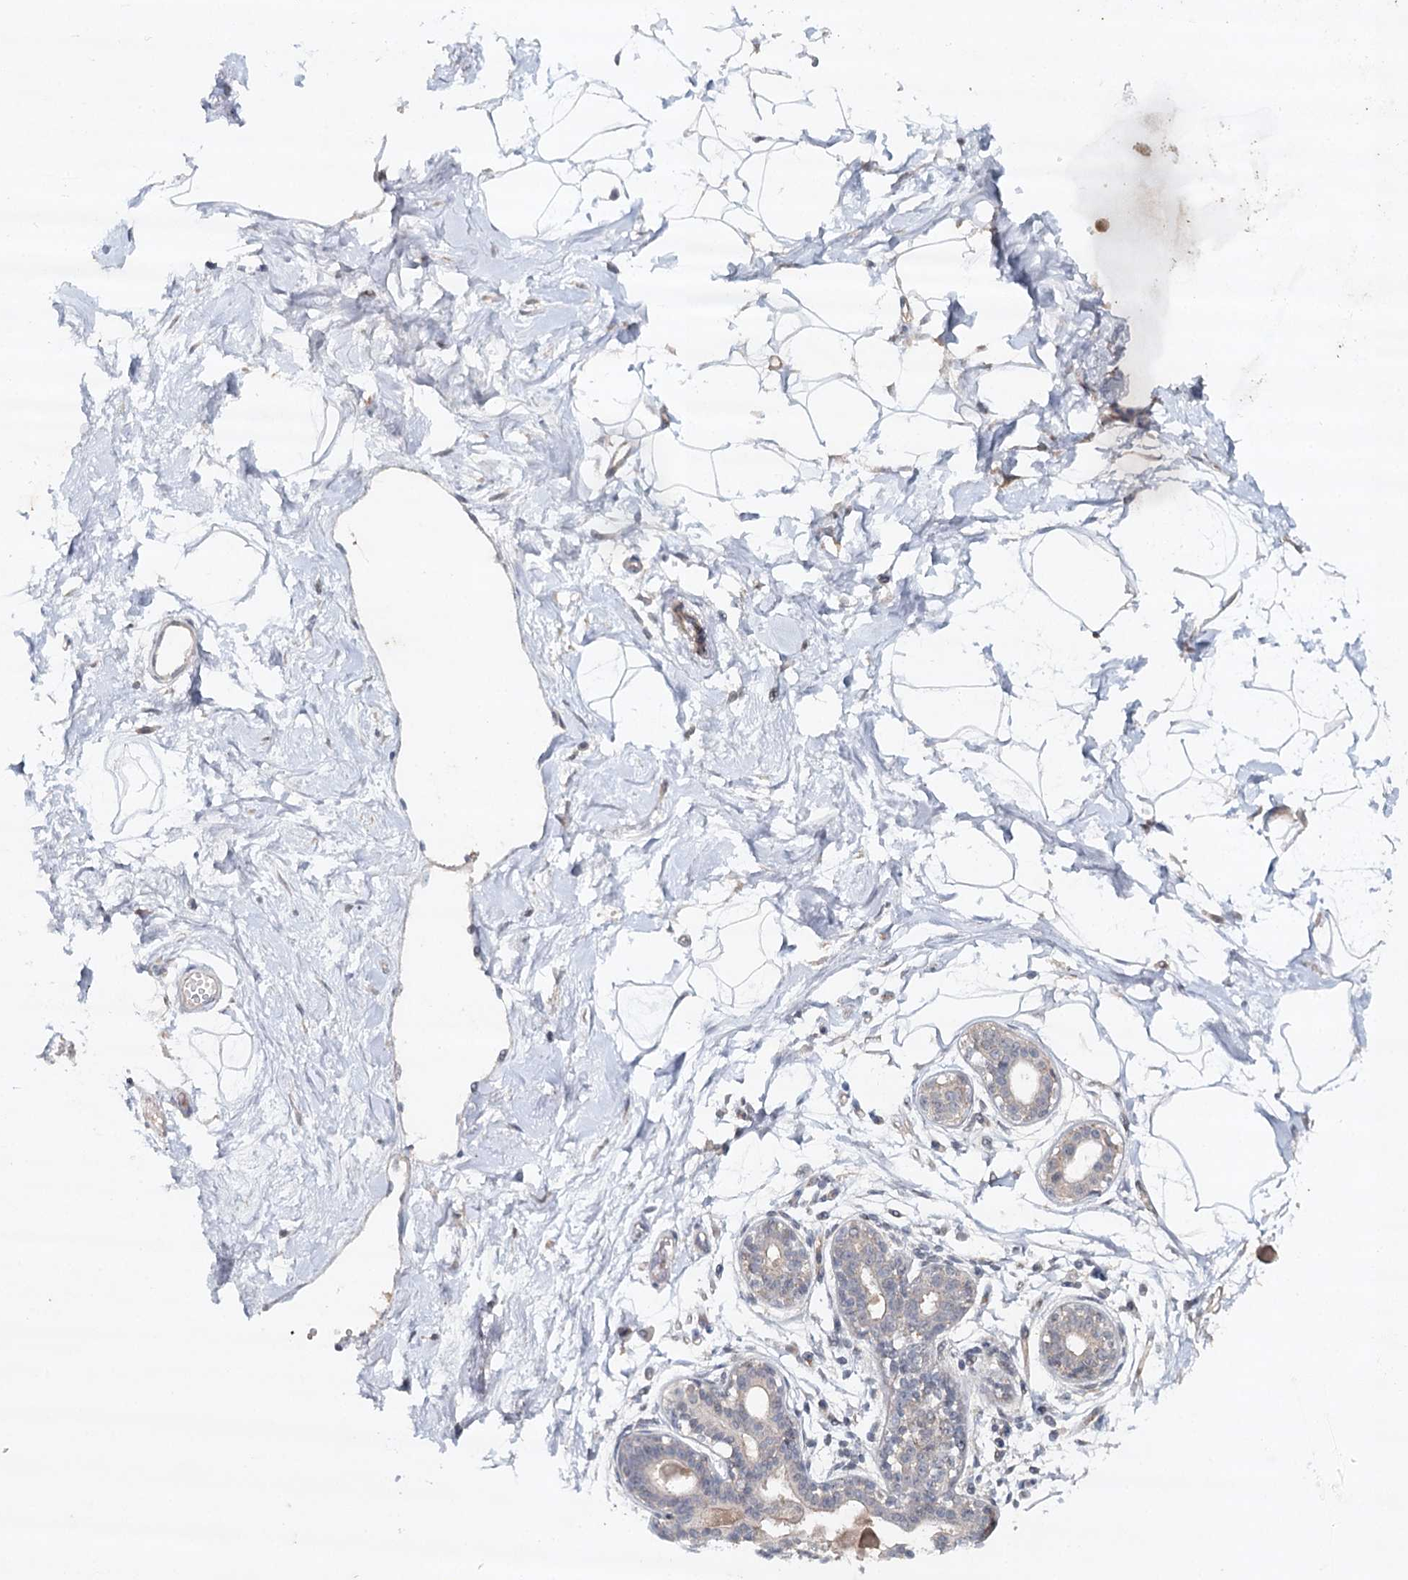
{"staining": {"intensity": "negative", "quantity": "none", "location": "none"}, "tissue": "breast", "cell_type": "Adipocytes", "image_type": "normal", "snomed": [{"axis": "morphology", "description": "Normal tissue, NOS"}, {"axis": "topography", "description": "Breast"}], "caption": "A high-resolution photomicrograph shows immunohistochemistry (IHC) staining of unremarkable breast, which demonstrates no significant positivity in adipocytes.", "gene": "SYNPO", "patient": {"sex": "female", "age": 45}}